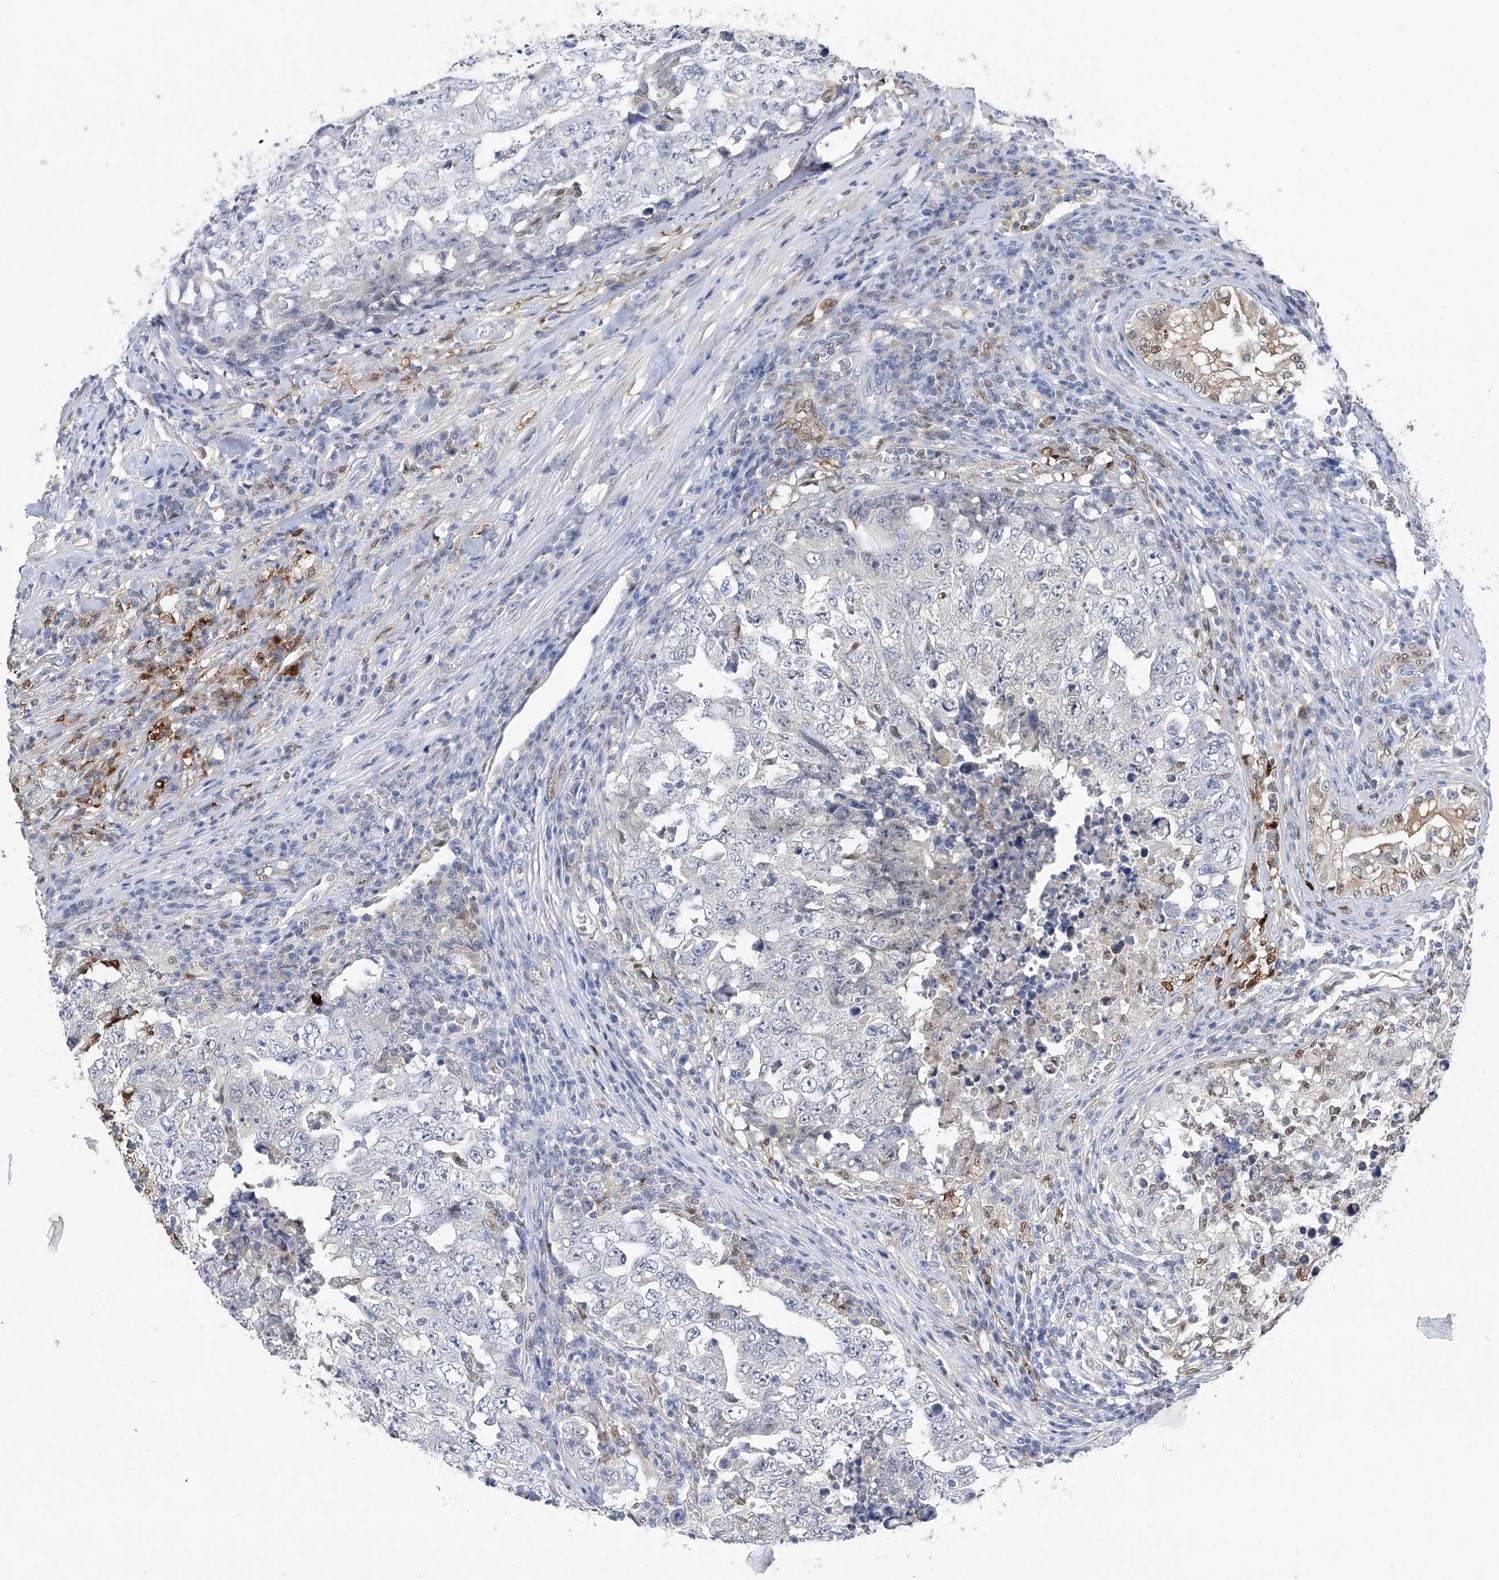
{"staining": {"intensity": "negative", "quantity": "none", "location": "none"}, "tissue": "testis cancer", "cell_type": "Tumor cells", "image_type": "cancer", "snomed": [{"axis": "morphology", "description": "Carcinoma, Embryonal, NOS"}, {"axis": "topography", "description": "Testis"}], "caption": "Immunohistochemistry image of neoplastic tissue: testis embryonal carcinoma stained with DAB displays no significant protein positivity in tumor cells.", "gene": "PHF20", "patient": {"sex": "male", "age": 26}}